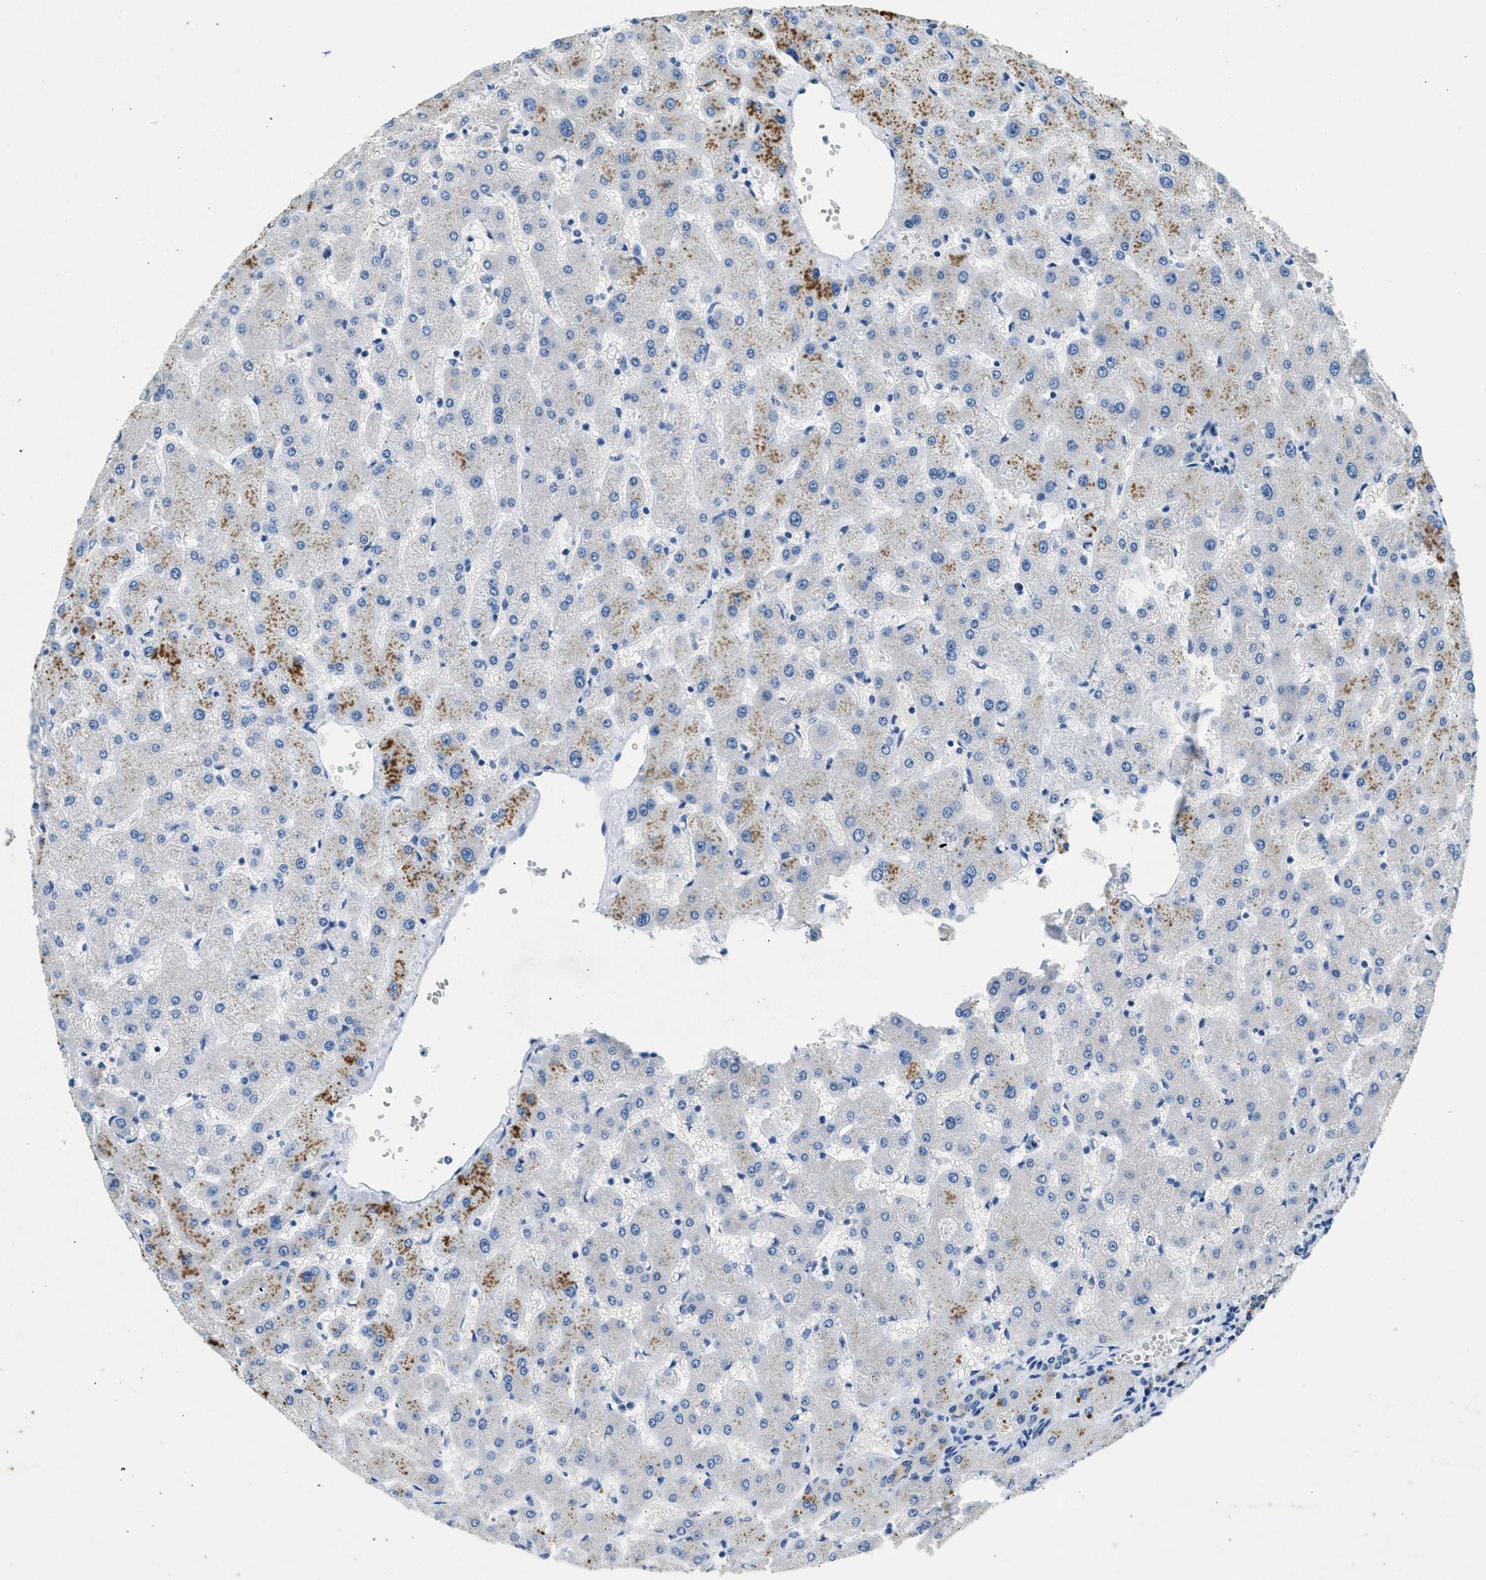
{"staining": {"intensity": "weak", "quantity": "25%-75%", "location": "cytoplasmic/membranous"}, "tissue": "liver", "cell_type": "Cholangiocytes", "image_type": "normal", "snomed": [{"axis": "morphology", "description": "Normal tissue, NOS"}, {"axis": "topography", "description": "Liver"}], "caption": "This is an image of IHC staining of normal liver, which shows weak expression in the cytoplasmic/membranous of cholangiocytes.", "gene": "CFAP20", "patient": {"sex": "female", "age": 63}}